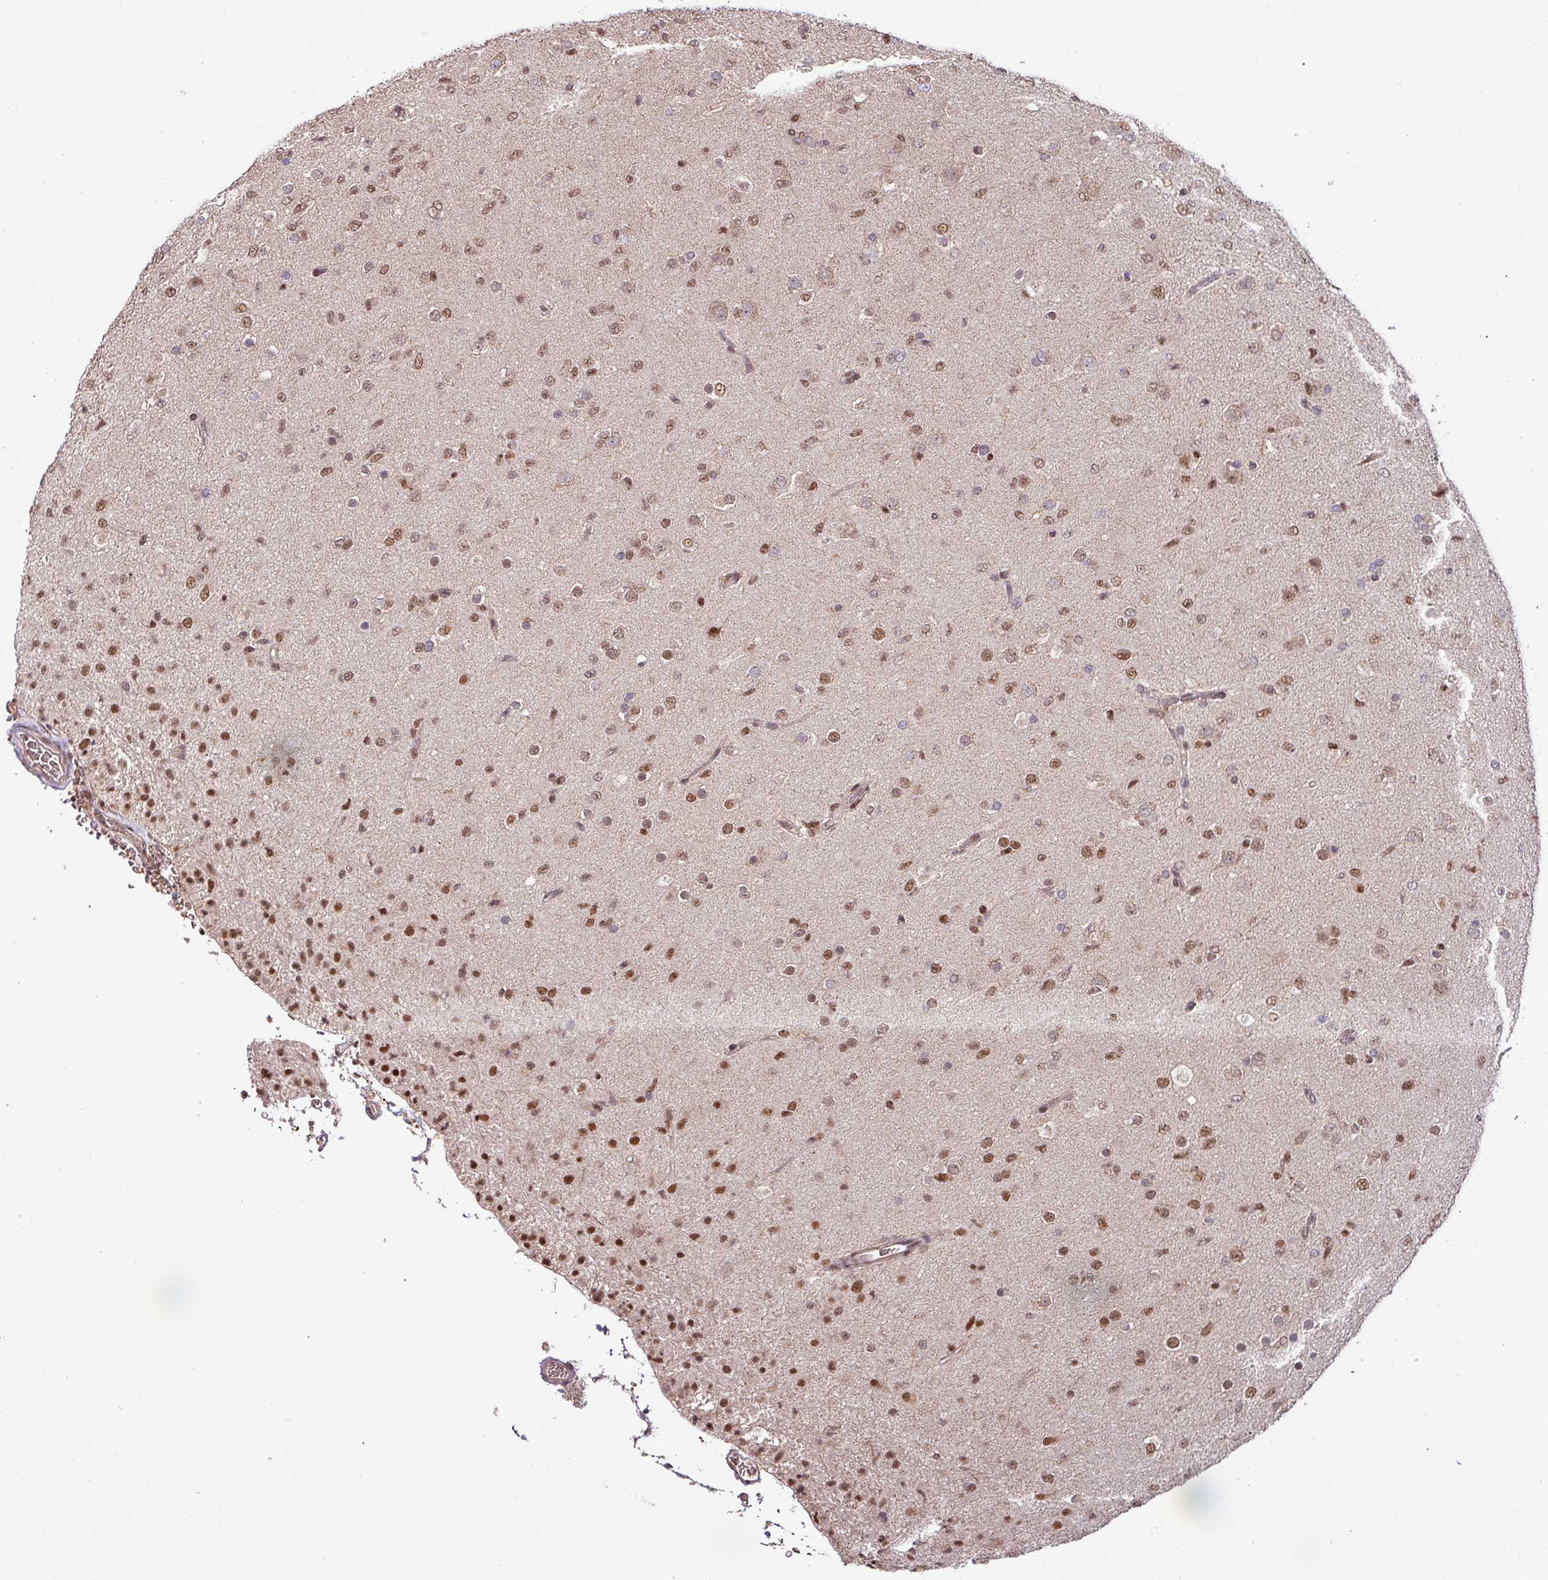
{"staining": {"intensity": "moderate", "quantity": ">75%", "location": "nuclear"}, "tissue": "glioma", "cell_type": "Tumor cells", "image_type": "cancer", "snomed": [{"axis": "morphology", "description": "Glioma, malignant, Low grade"}, {"axis": "topography", "description": "Brain"}], "caption": "A histopathology image showing moderate nuclear positivity in approximately >75% of tumor cells in glioma, as visualized by brown immunohistochemical staining.", "gene": "PHF23", "patient": {"sex": "male", "age": 65}}